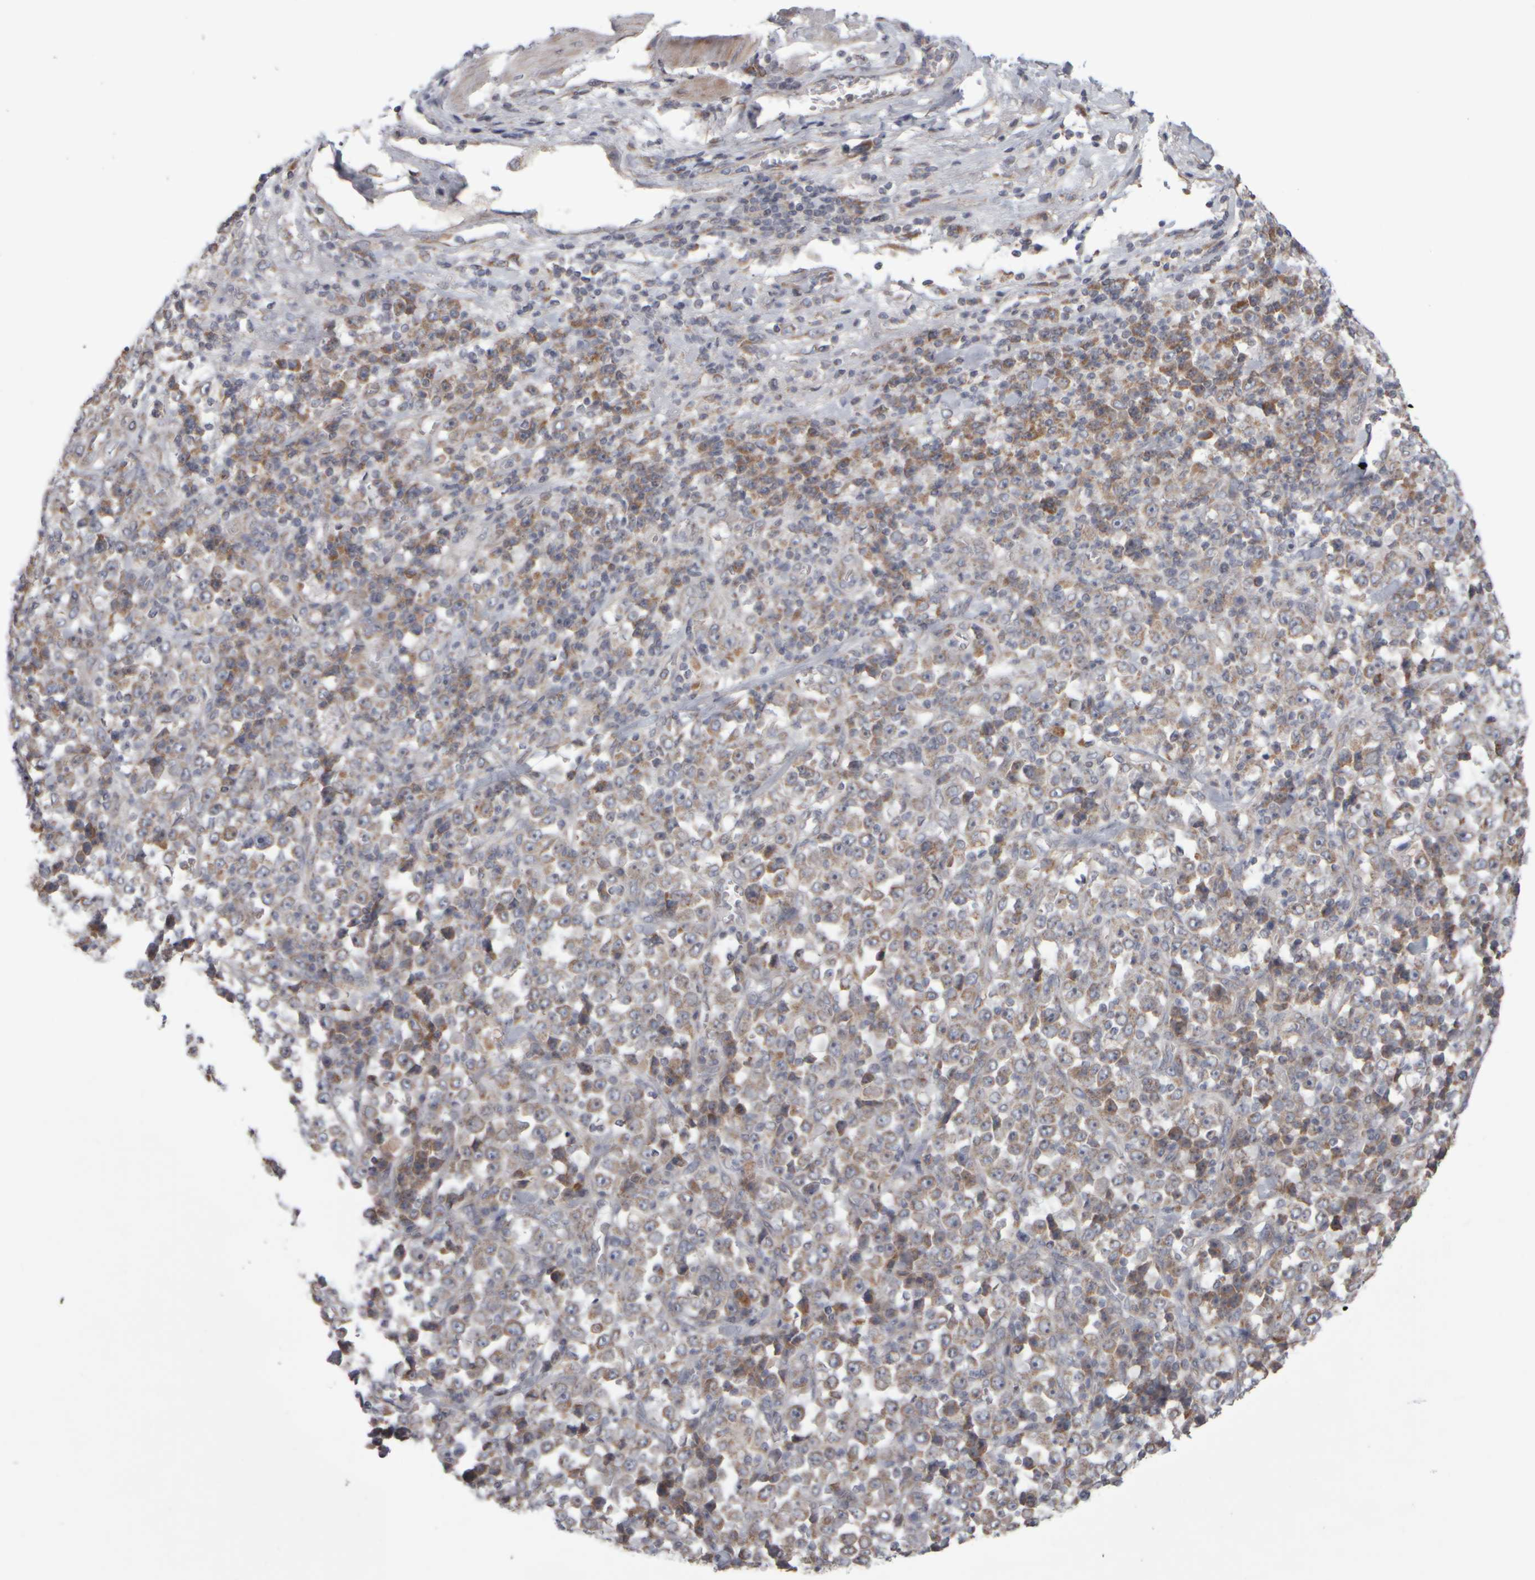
{"staining": {"intensity": "weak", "quantity": ">75%", "location": "cytoplasmic/membranous"}, "tissue": "stomach cancer", "cell_type": "Tumor cells", "image_type": "cancer", "snomed": [{"axis": "morphology", "description": "Normal tissue, NOS"}, {"axis": "morphology", "description": "Adenocarcinoma, NOS"}, {"axis": "topography", "description": "Stomach, upper"}, {"axis": "topography", "description": "Stomach"}], "caption": "Stomach cancer (adenocarcinoma) stained with IHC exhibits weak cytoplasmic/membranous expression in about >75% of tumor cells.", "gene": "SCO1", "patient": {"sex": "male", "age": 59}}